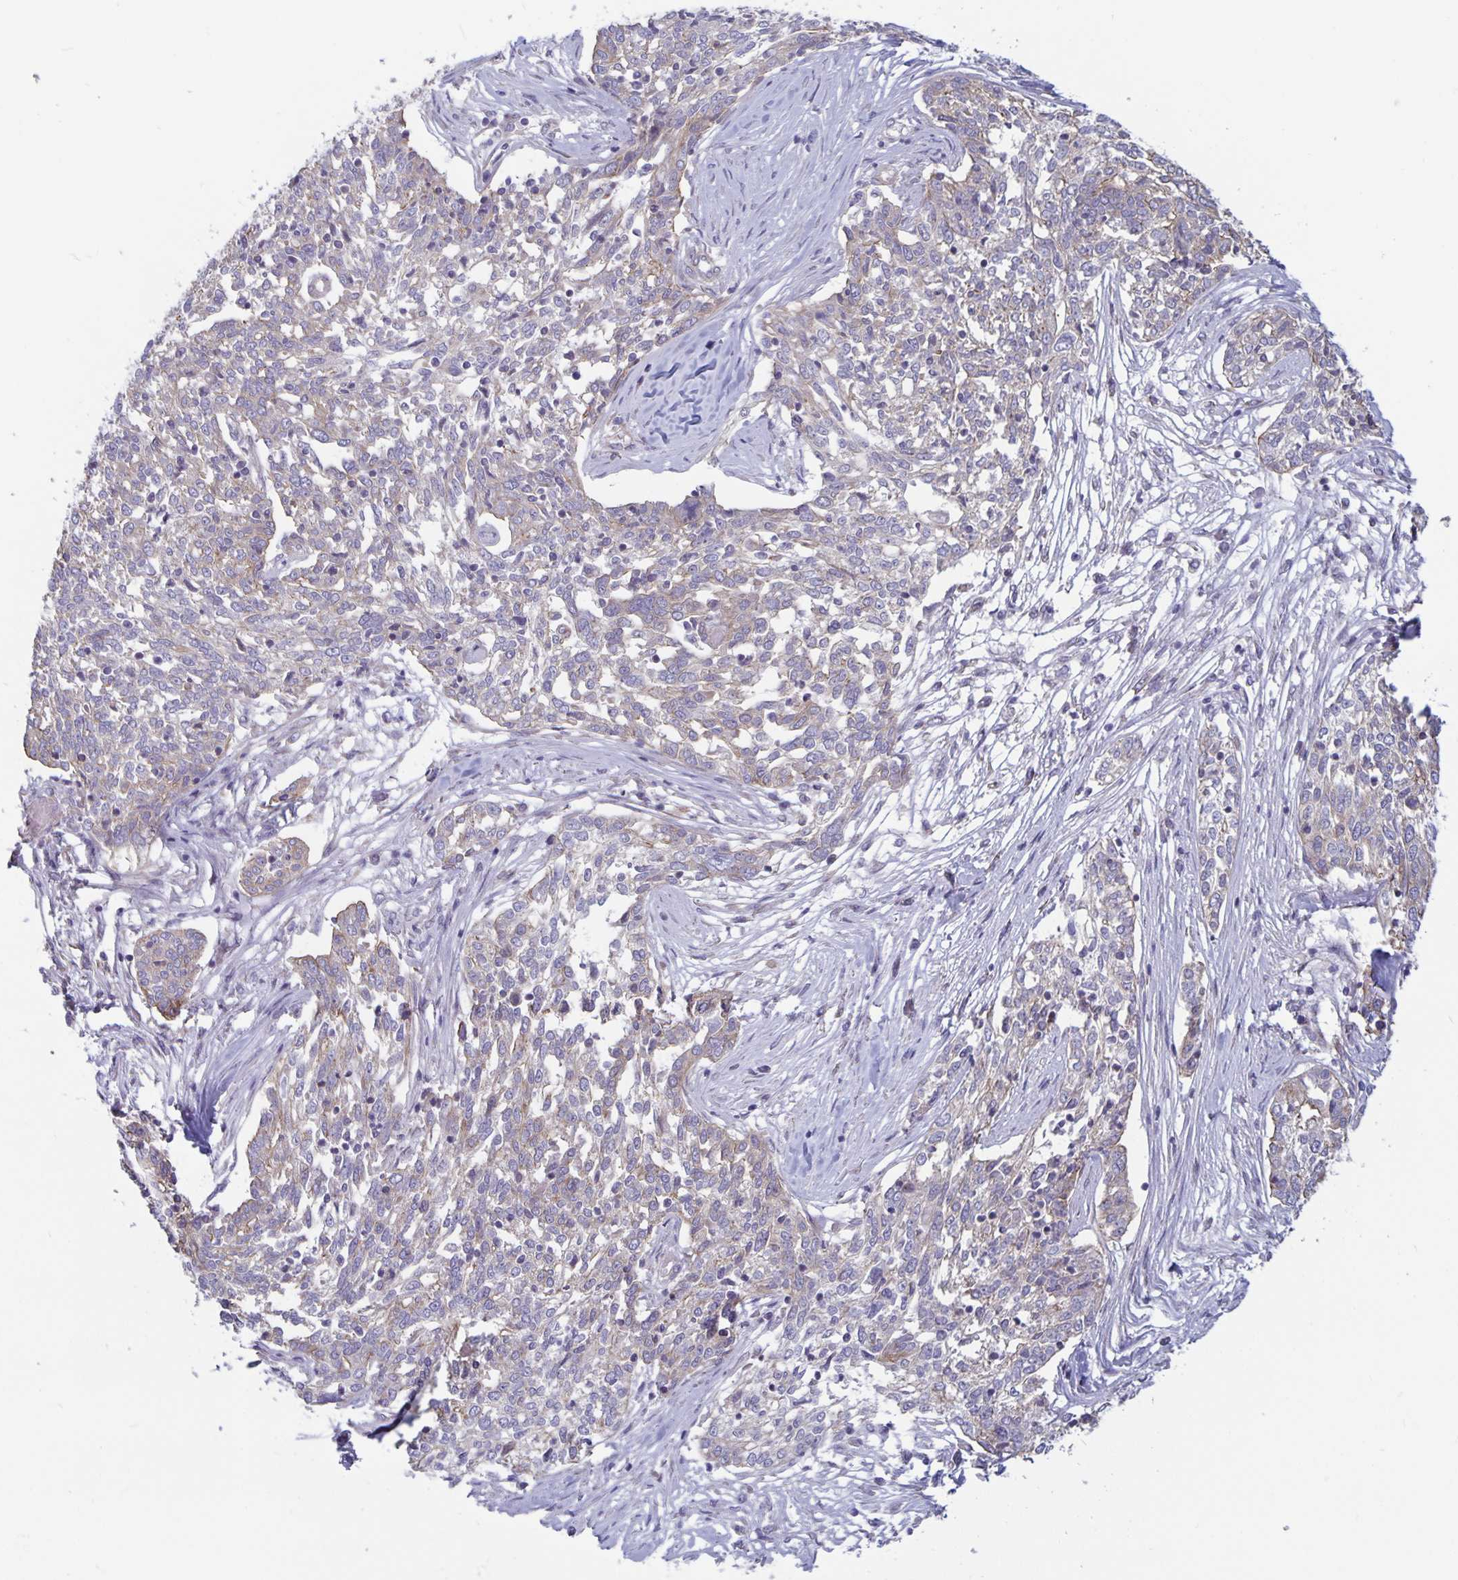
{"staining": {"intensity": "weak", "quantity": "25%-75%", "location": "cytoplasmic/membranous"}, "tissue": "ovarian cancer", "cell_type": "Tumor cells", "image_type": "cancer", "snomed": [{"axis": "morphology", "description": "Cystadenocarcinoma, serous, NOS"}, {"axis": "topography", "description": "Ovary"}], "caption": "Brown immunohistochemical staining in ovarian cancer exhibits weak cytoplasmic/membranous positivity in about 25%-75% of tumor cells. Nuclei are stained in blue.", "gene": "PLCB3", "patient": {"sex": "female", "age": 67}}